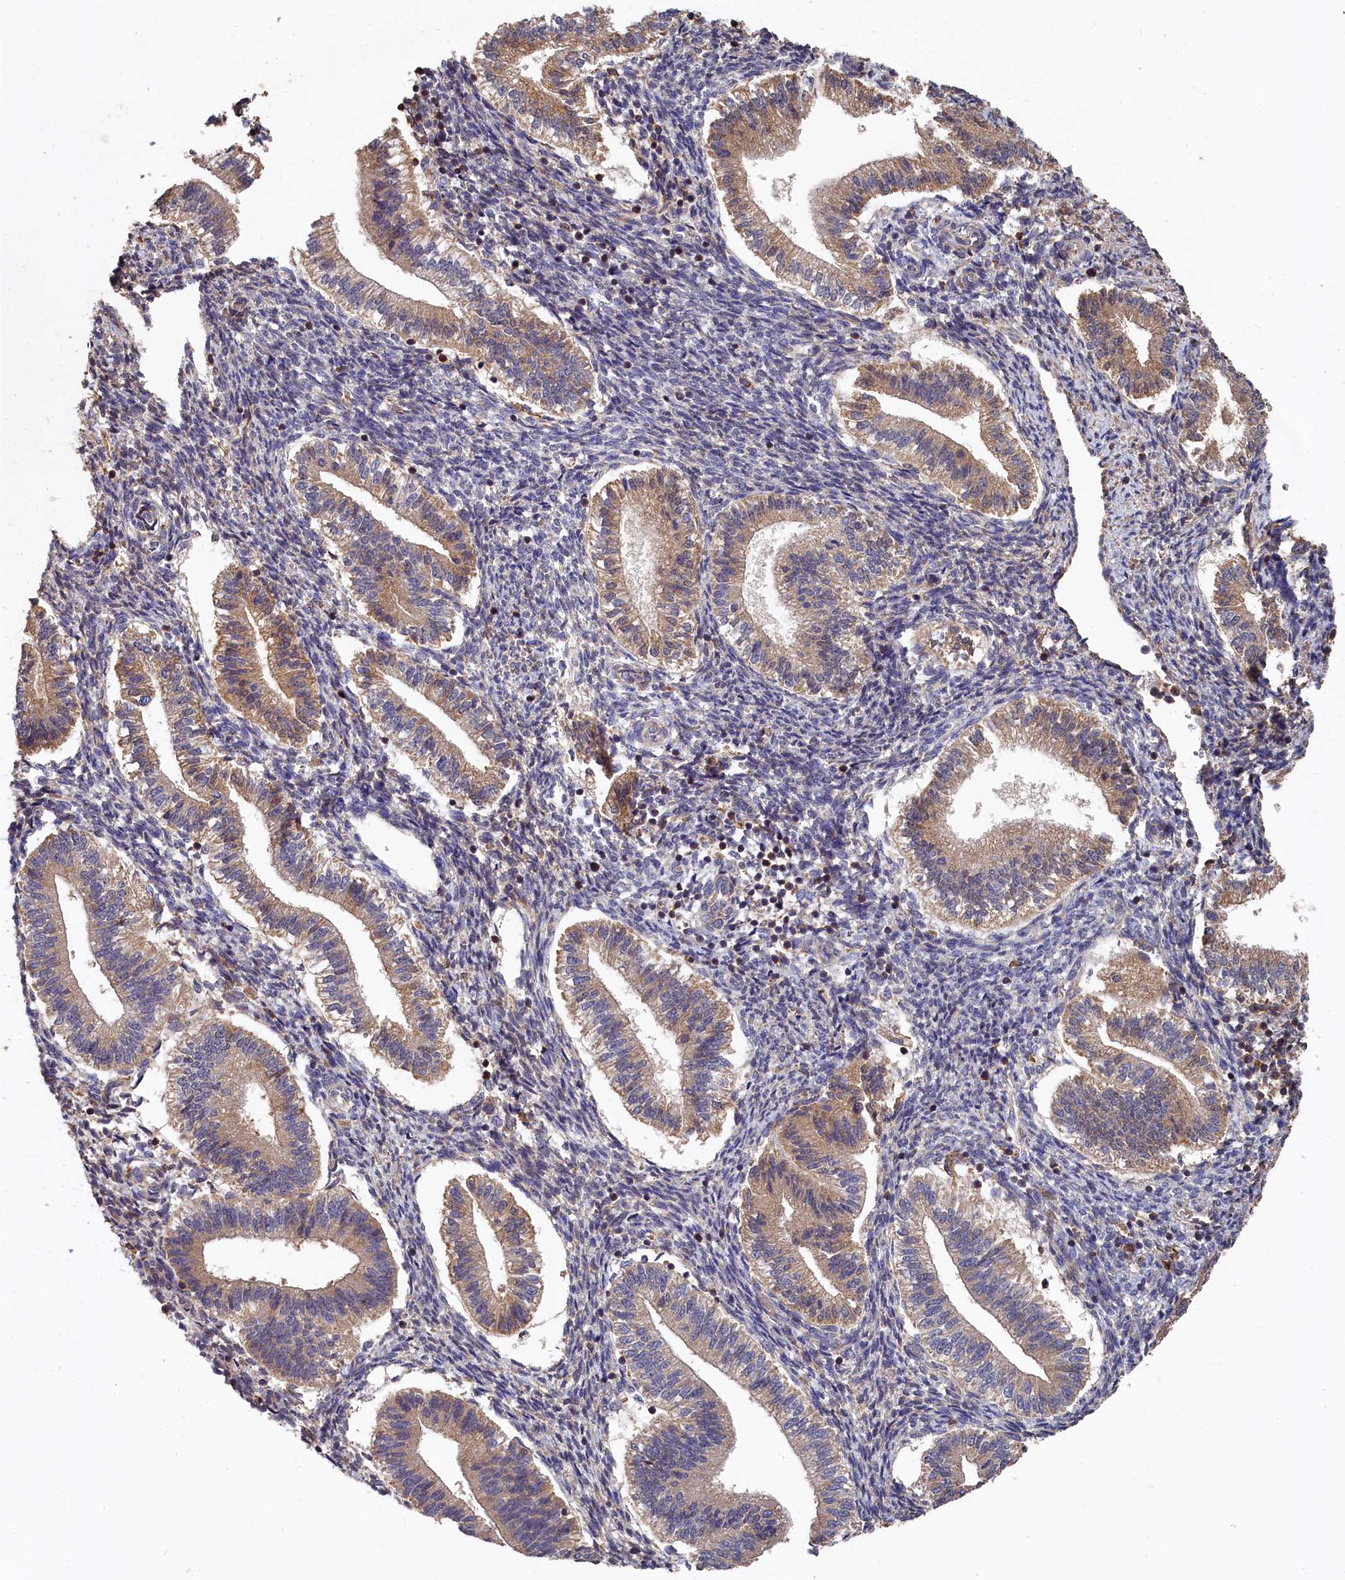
{"staining": {"intensity": "negative", "quantity": "none", "location": "none"}, "tissue": "endometrium", "cell_type": "Cells in endometrial stroma", "image_type": "normal", "snomed": [{"axis": "morphology", "description": "Normal tissue, NOS"}, {"axis": "topography", "description": "Endometrium"}], "caption": "IHC of benign endometrium reveals no staining in cells in endometrial stroma.", "gene": "DHRS11", "patient": {"sex": "female", "age": 25}}